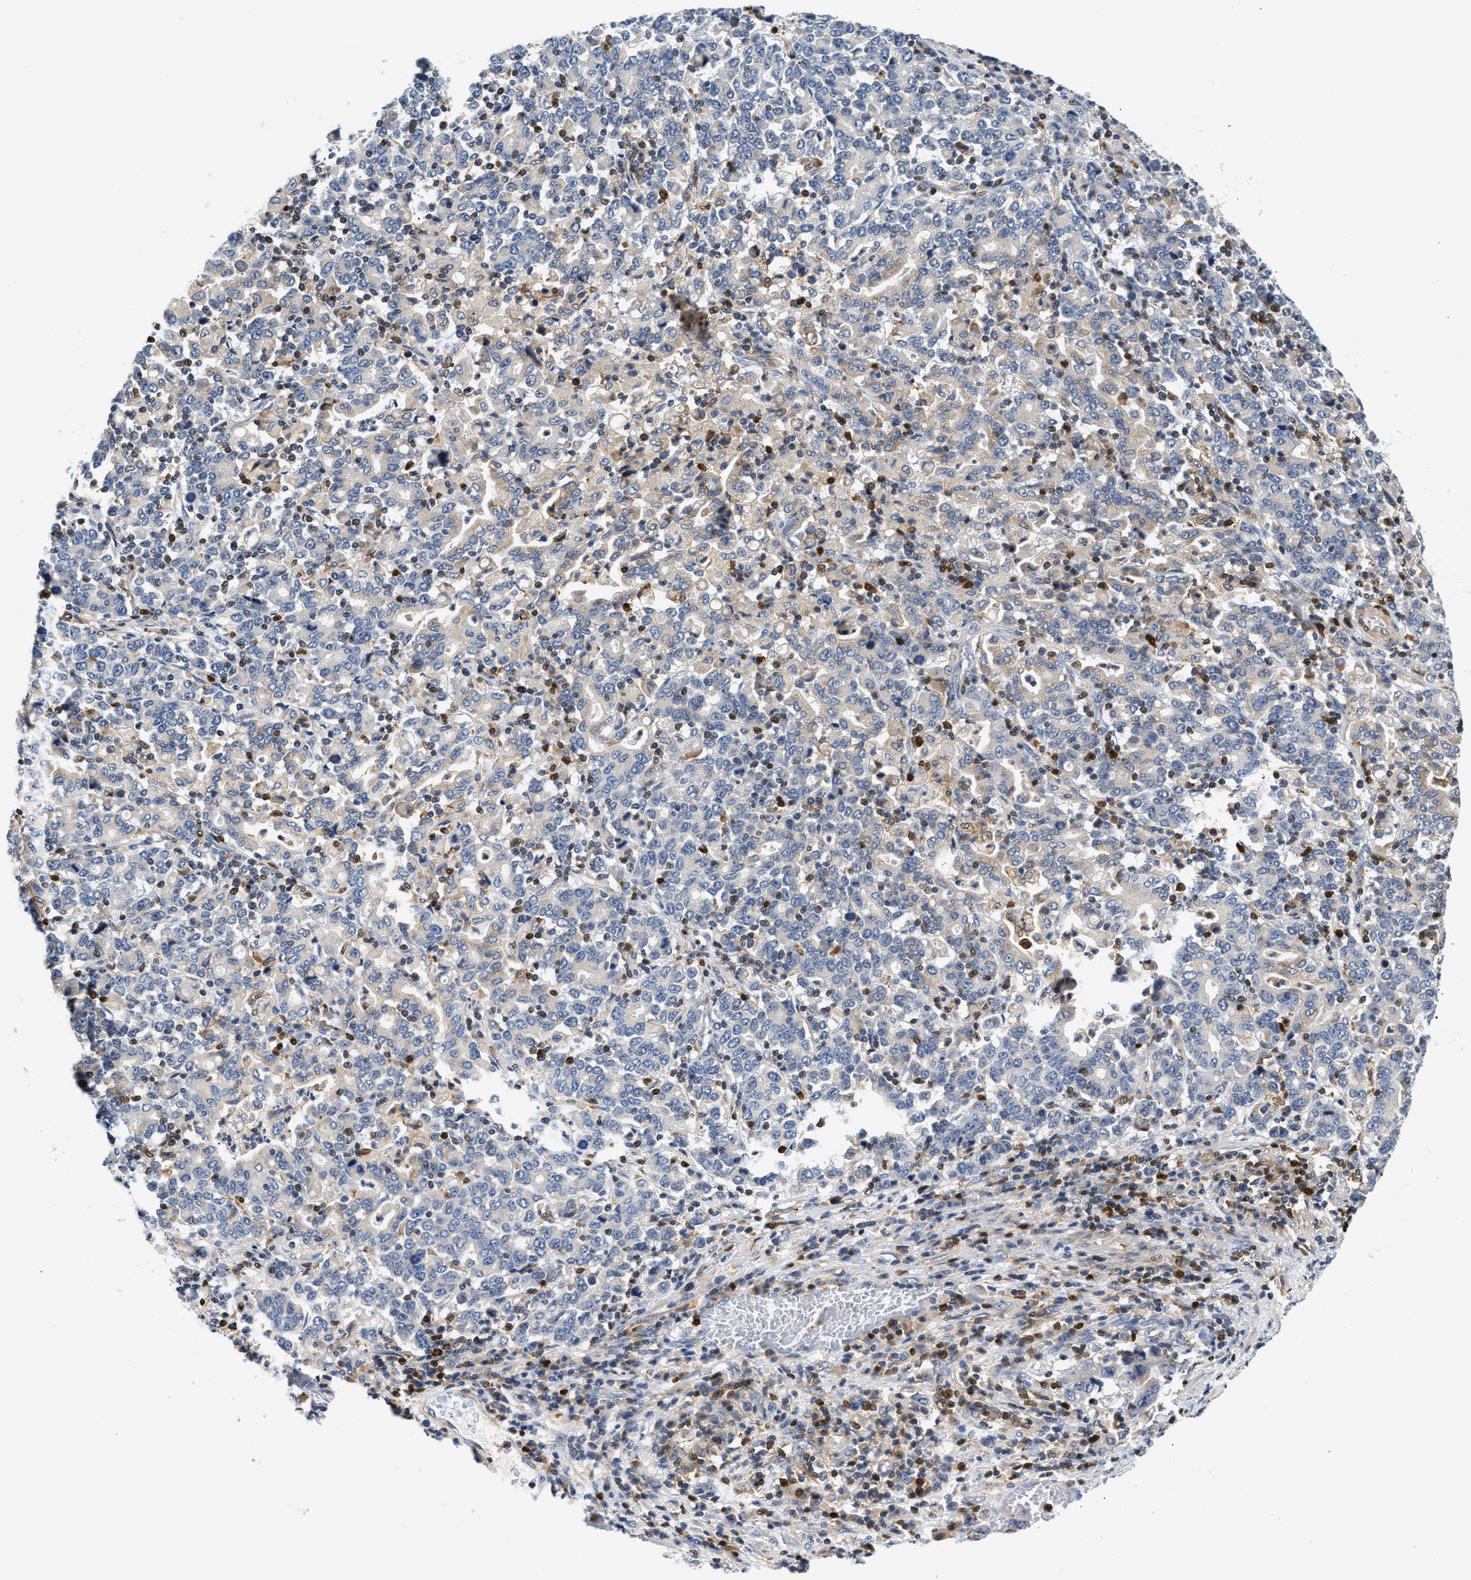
{"staining": {"intensity": "negative", "quantity": "none", "location": "none"}, "tissue": "stomach cancer", "cell_type": "Tumor cells", "image_type": "cancer", "snomed": [{"axis": "morphology", "description": "Adenocarcinoma, NOS"}, {"axis": "topography", "description": "Stomach, upper"}], "caption": "High magnification brightfield microscopy of stomach adenocarcinoma stained with DAB (brown) and counterstained with hematoxylin (blue): tumor cells show no significant expression. (Stains: DAB (3,3'-diaminobenzidine) immunohistochemistry with hematoxylin counter stain, Microscopy: brightfield microscopy at high magnification).", "gene": "SLIT2", "patient": {"sex": "male", "age": 69}}